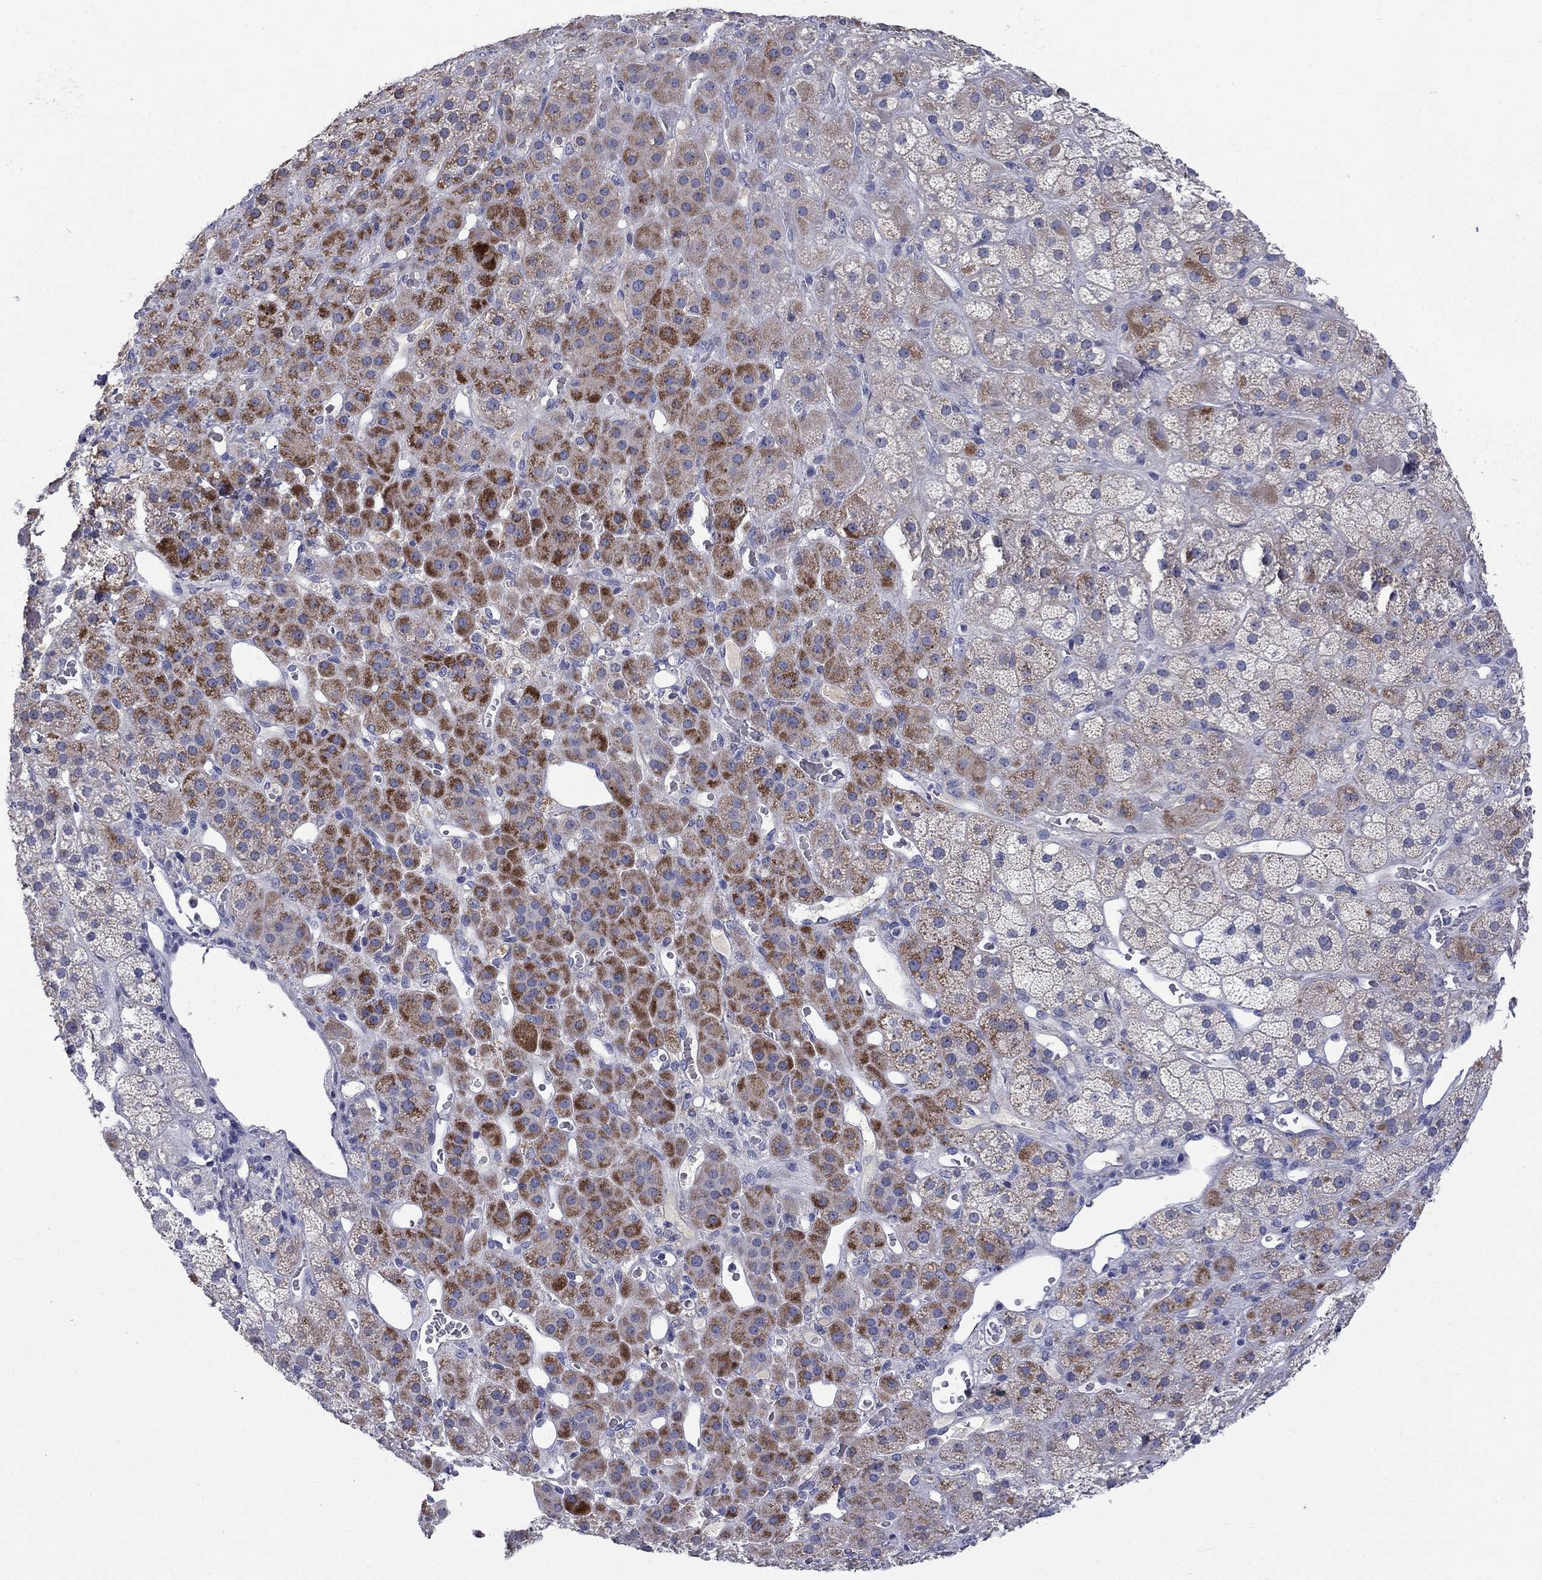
{"staining": {"intensity": "strong", "quantity": "<25%", "location": "cytoplasmic/membranous"}, "tissue": "adrenal gland", "cell_type": "Glandular cells", "image_type": "normal", "snomed": [{"axis": "morphology", "description": "Normal tissue, NOS"}, {"axis": "topography", "description": "Adrenal gland"}], "caption": "An IHC image of normal tissue is shown. Protein staining in brown shows strong cytoplasmic/membranous positivity in adrenal gland within glandular cells.", "gene": "FRK", "patient": {"sex": "male", "age": 57}}